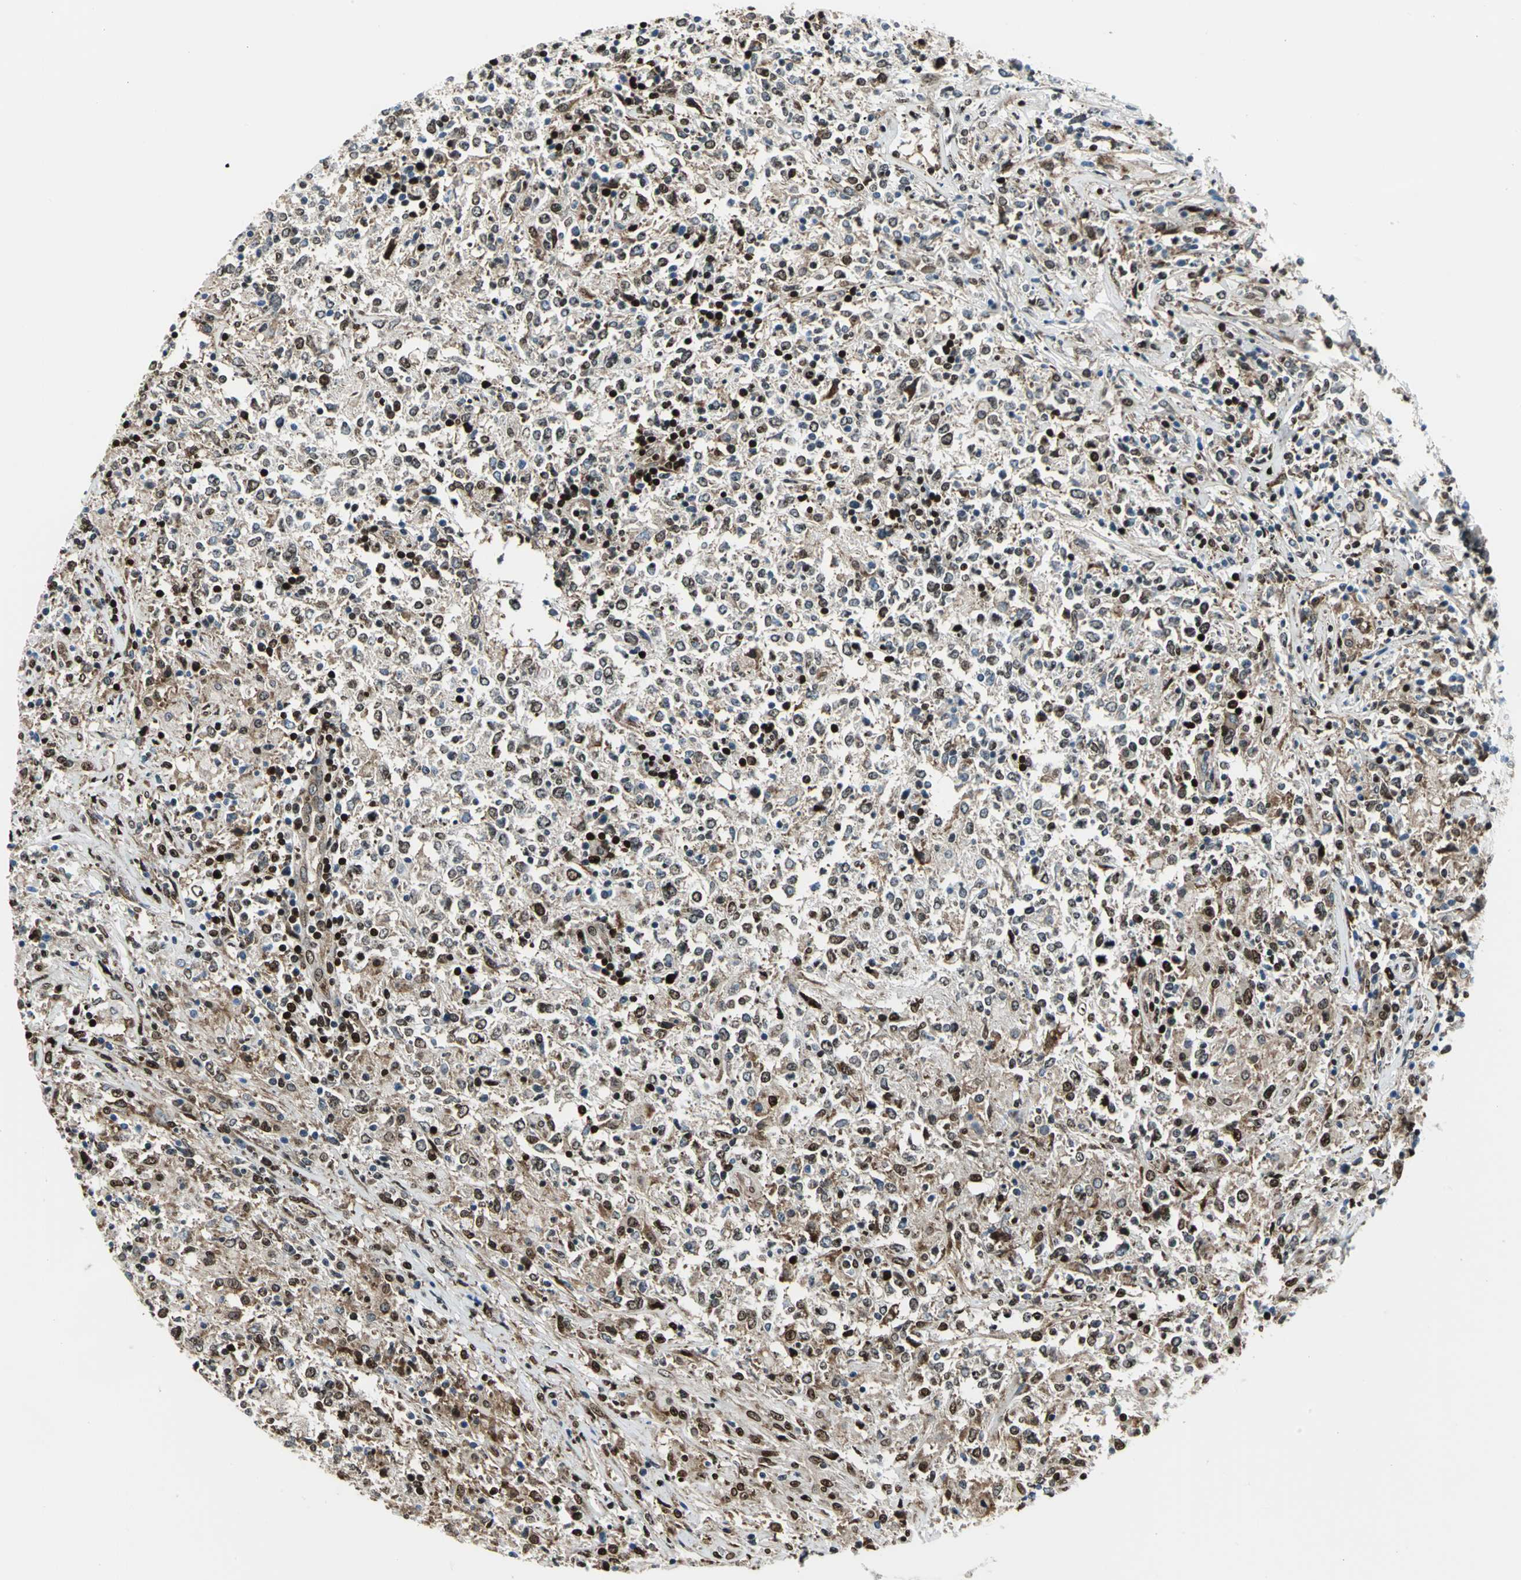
{"staining": {"intensity": "moderate", "quantity": ">75%", "location": "cytoplasmic/membranous,nuclear"}, "tissue": "lymphoma", "cell_type": "Tumor cells", "image_type": "cancer", "snomed": [{"axis": "morphology", "description": "Malignant lymphoma, non-Hodgkin's type, High grade"}, {"axis": "topography", "description": "Lymph node"}], "caption": "This photomicrograph demonstrates high-grade malignant lymphoma, non-Hodgkin's type stained with immunohistochemistry (IHC) to label a protein in brown. The cytoplasmic/membranous and nuclear of tumor cells show moderate positivity for the protein. Nuclei are counter-stained blue.", "gene": "APEX1", "patient": {"sex": "female", "age": 84}}